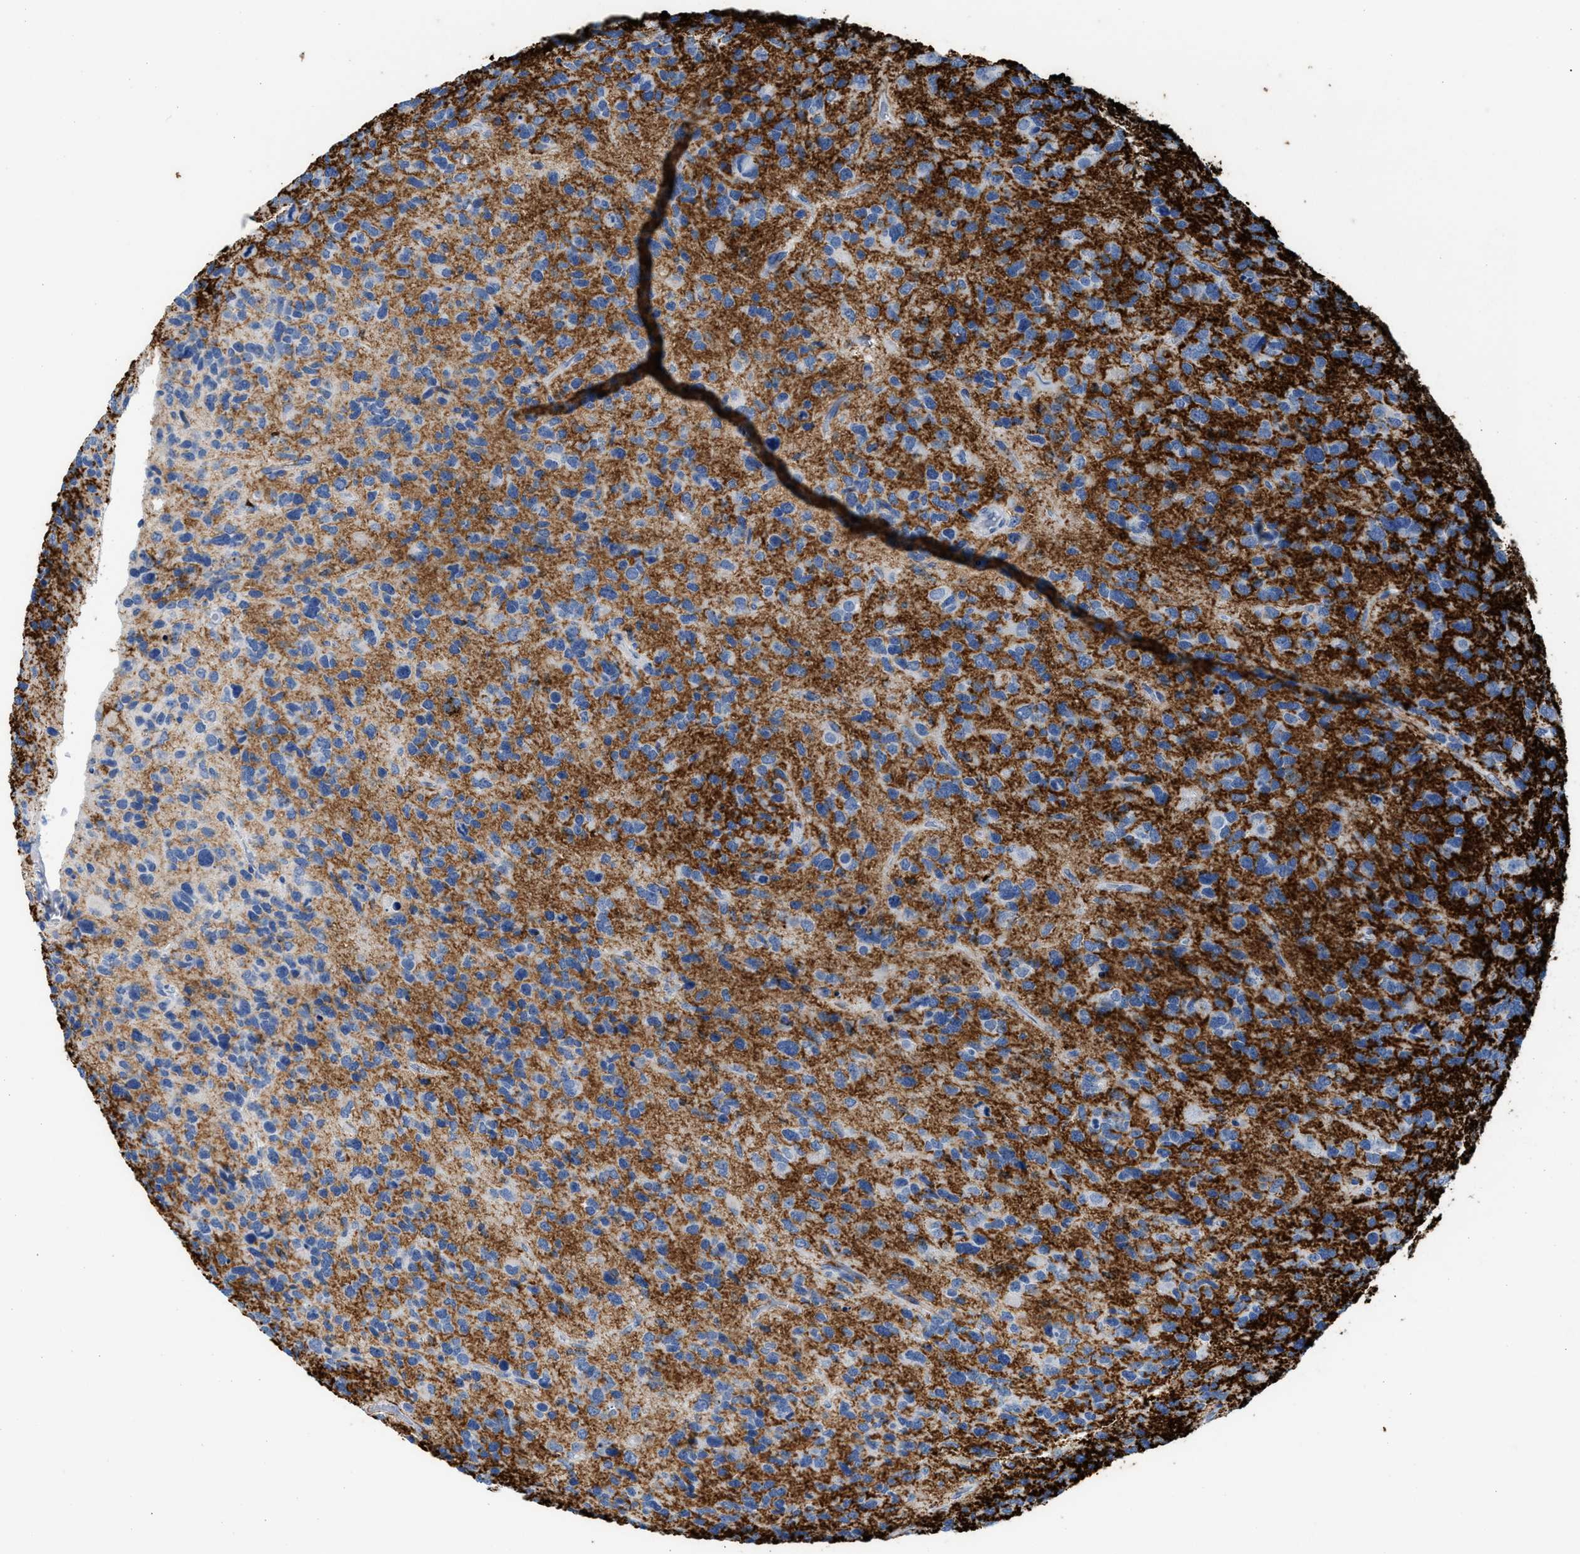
{"staining": {"intensity": "negative", "quantity": "none", "location": "none"}, "tissue": "glioma", "cell_type": "Tumor cells", "image_type": "cancer", "snomed": [{"axis": "morphology", "description": "Glioma, malignant, High grade"}, {"axis": "topography", "description": "Brain"}], "caption": "Immunohistochemistry (IHC) of high-grade glioma (malignant) shows no staining in tumor cells.", "gene": "TNR", "patient": {"sex": "female", "age": 58}}